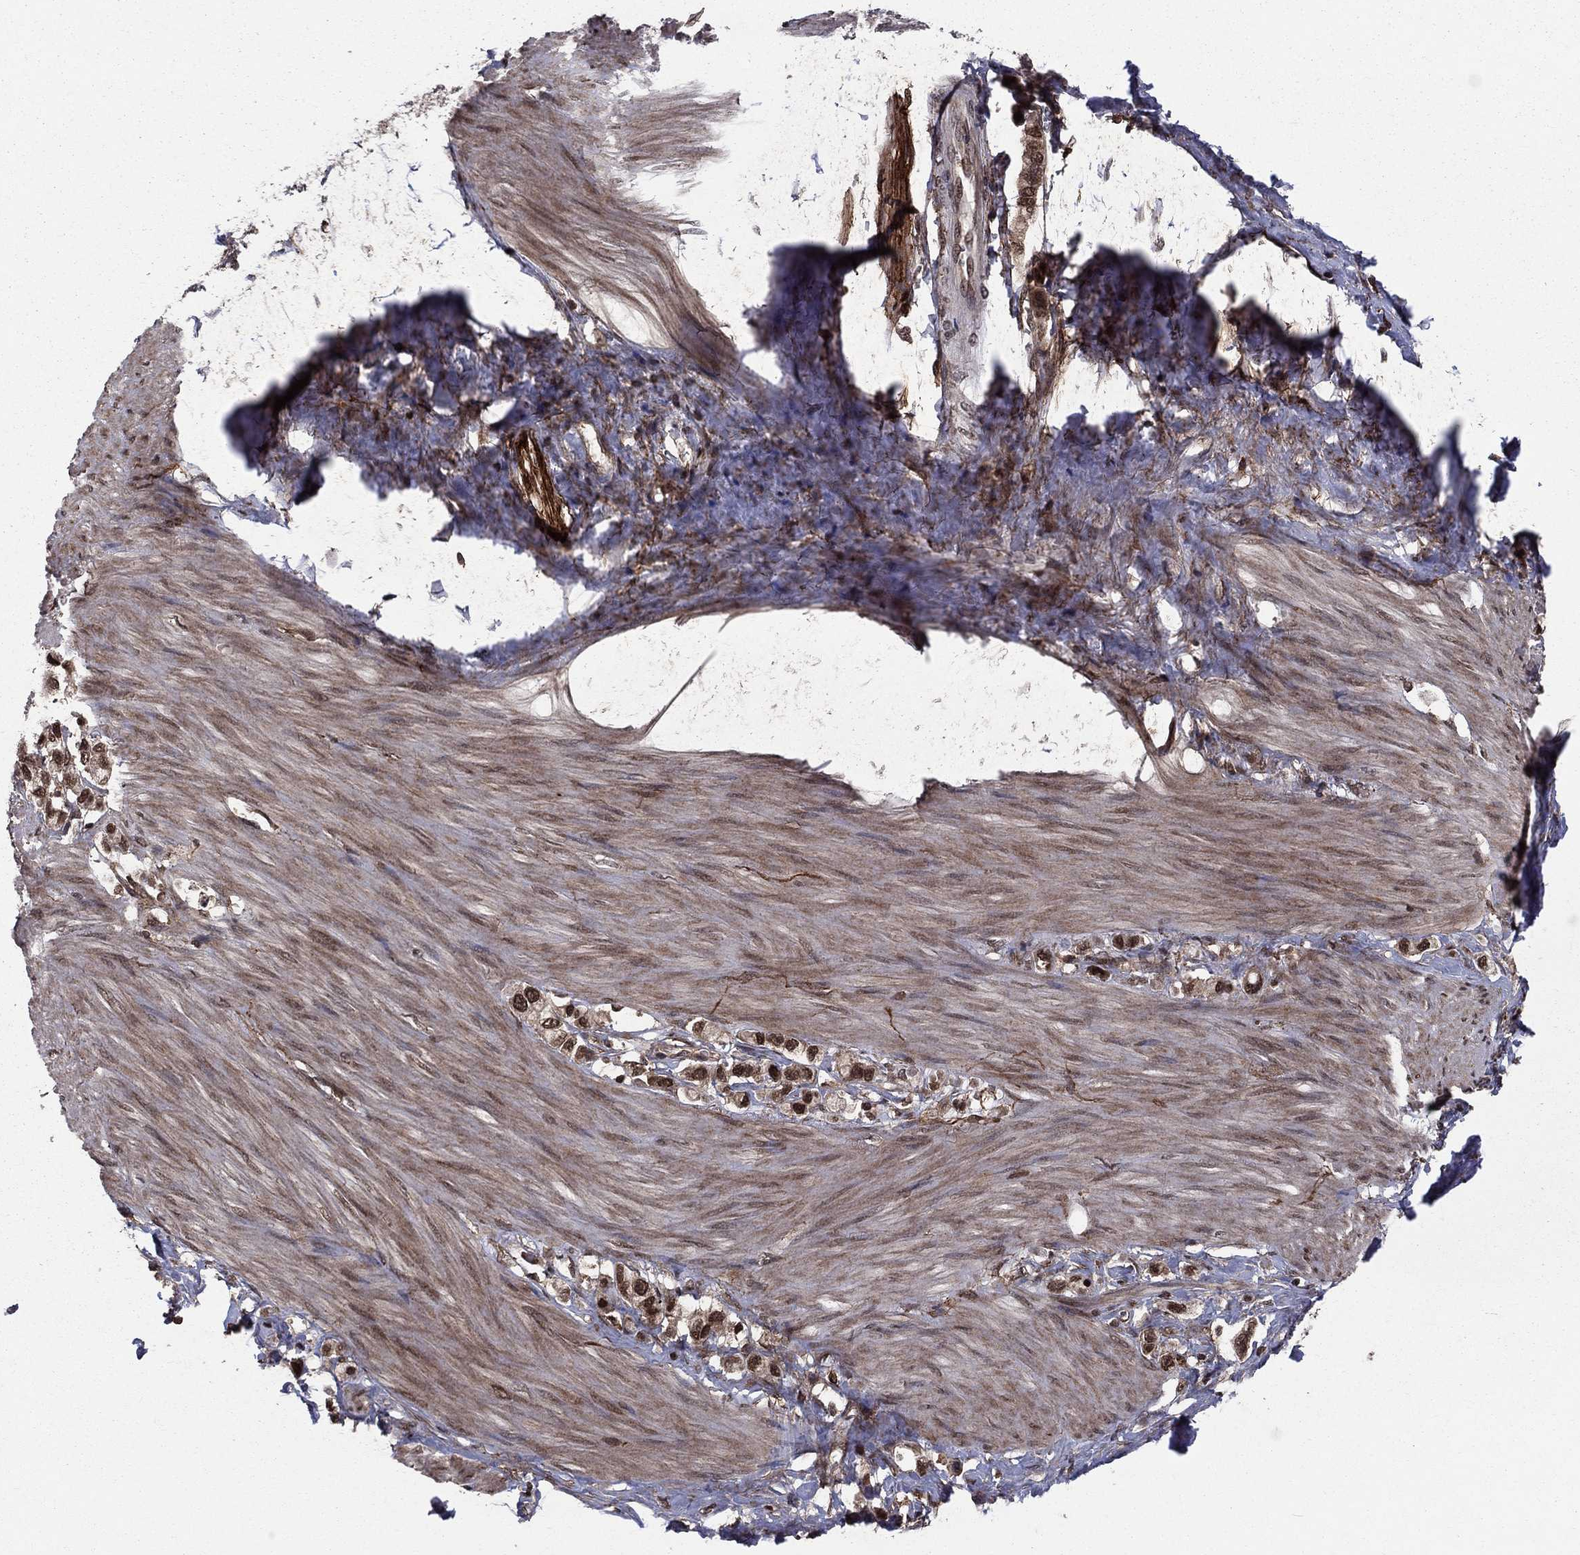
{"staining": {"intensity": "strong", "quantity": ">75%", "location": "nuclear"}, "tissue": "stomach cancer", "cell_type": "Tumor cells", "image_type": "cancer", "snomed": [{"axis": "morphology", "description": "Normal tissue, NOS"}, {"axis": "morphology", "description": "Adenocarcinoma, NOS"}, {"axis": "morphology", "description": "Adenocarcinoma, High grade"}, {"axis": "topography", "description": "Stomach, upper"}, {"axis": "topography", "description": "Stomach"}], "caption": "Protein analysis of adenocarcinoma (stomach) tissue demonstrates strong nuclear expression in approximately >75% of tumor cells.", "gene": "SSX2IP", "patient": {"sex": "female", "age": 65}}